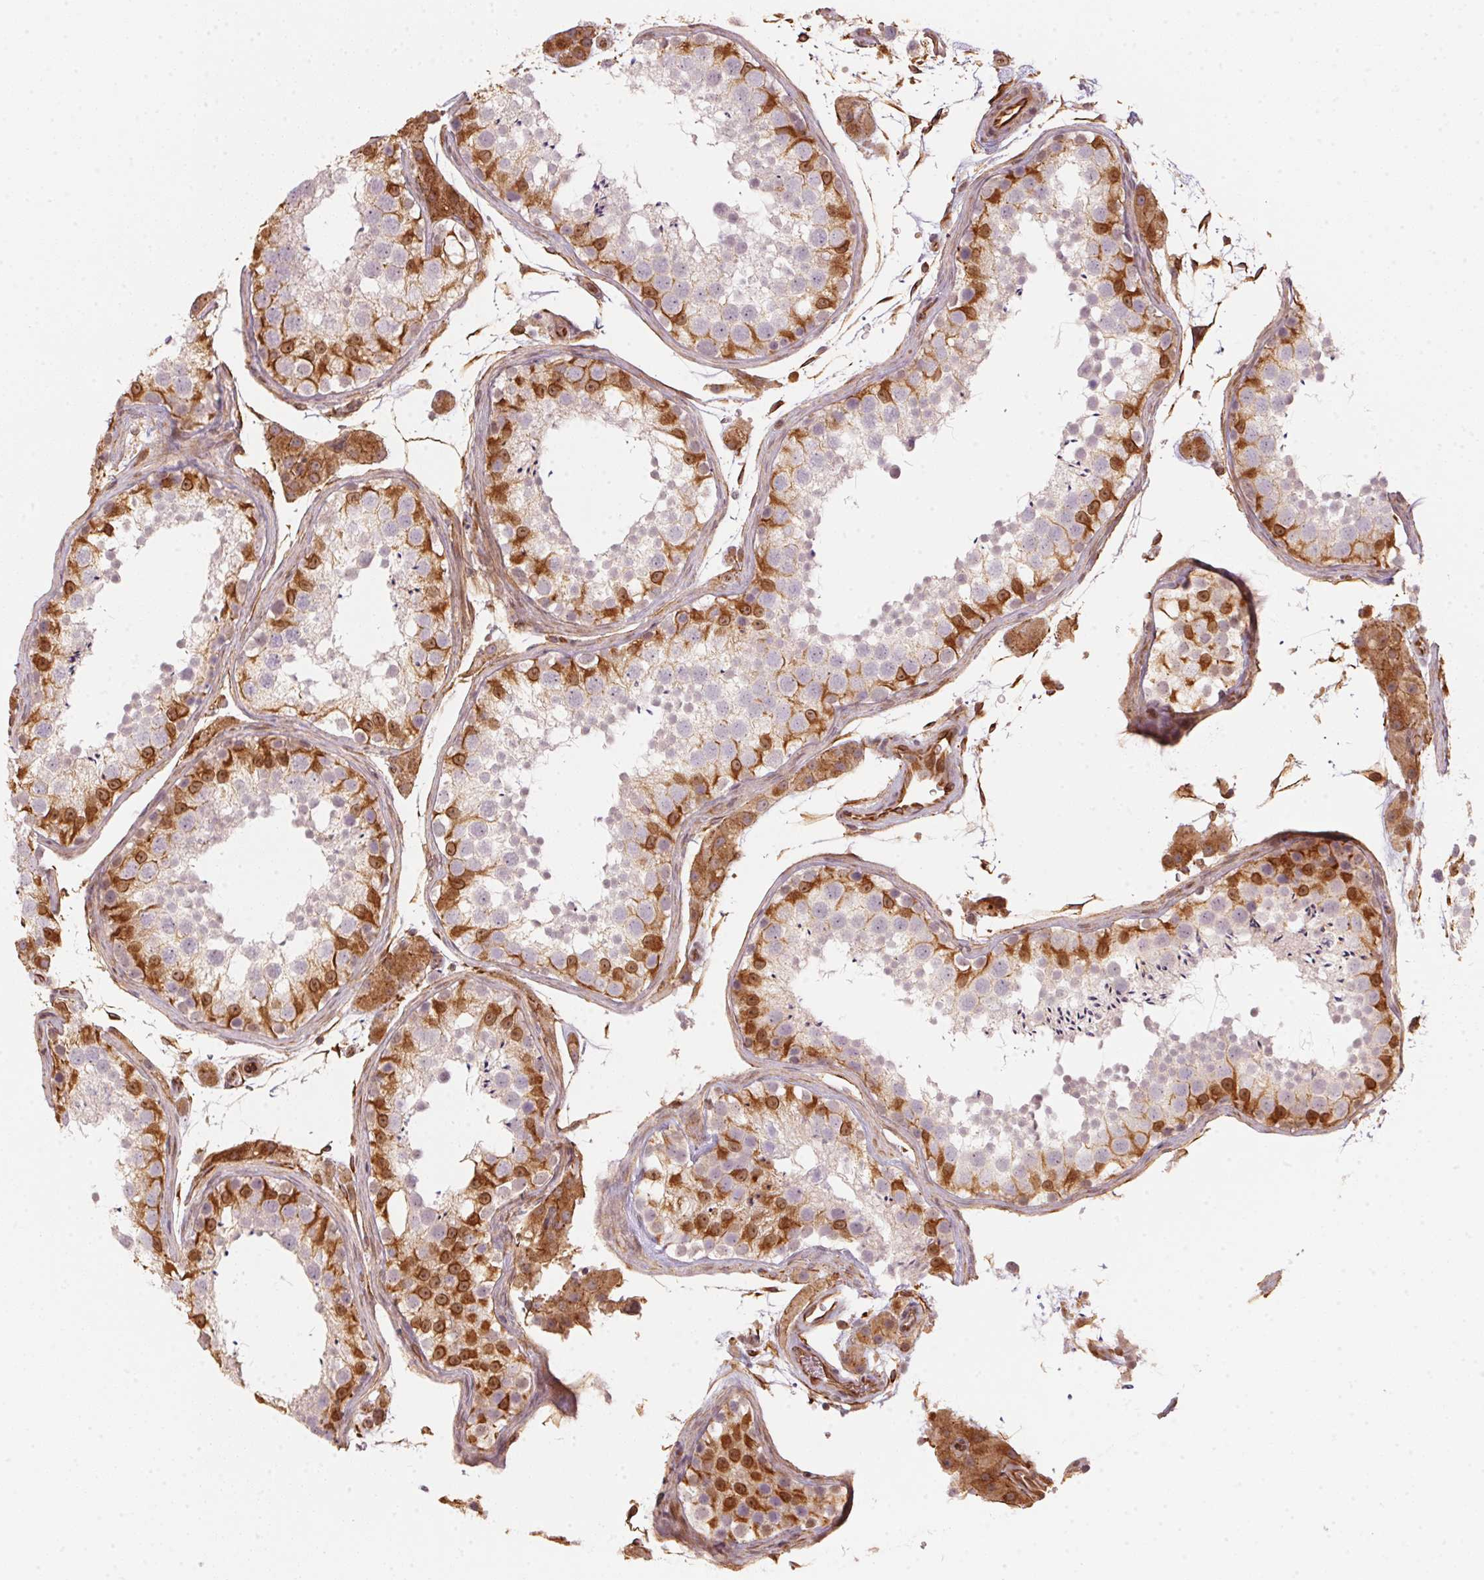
{"staining": {"intensity": "strong", "quantity": "<25%", "location": "cytoplasmic/membranous"}, "tissue": "testis", "cell_type": "Cells in seminiferous ducts", "image_type": "normal", "snomed": [{"axis": "morphology", "description": "Normal tissue, NOS"}, {"axis": "topography", "description": "Testis"}], "caption": "Protein staining of unremarkable testis displays strong cytoplasmic/membranous expression in approximately <25% of cells in seminiferous ducts. Nuclei are stained in blue.", "gene": "FOXR2", "patient": {"sex": "male", "age": 41}}